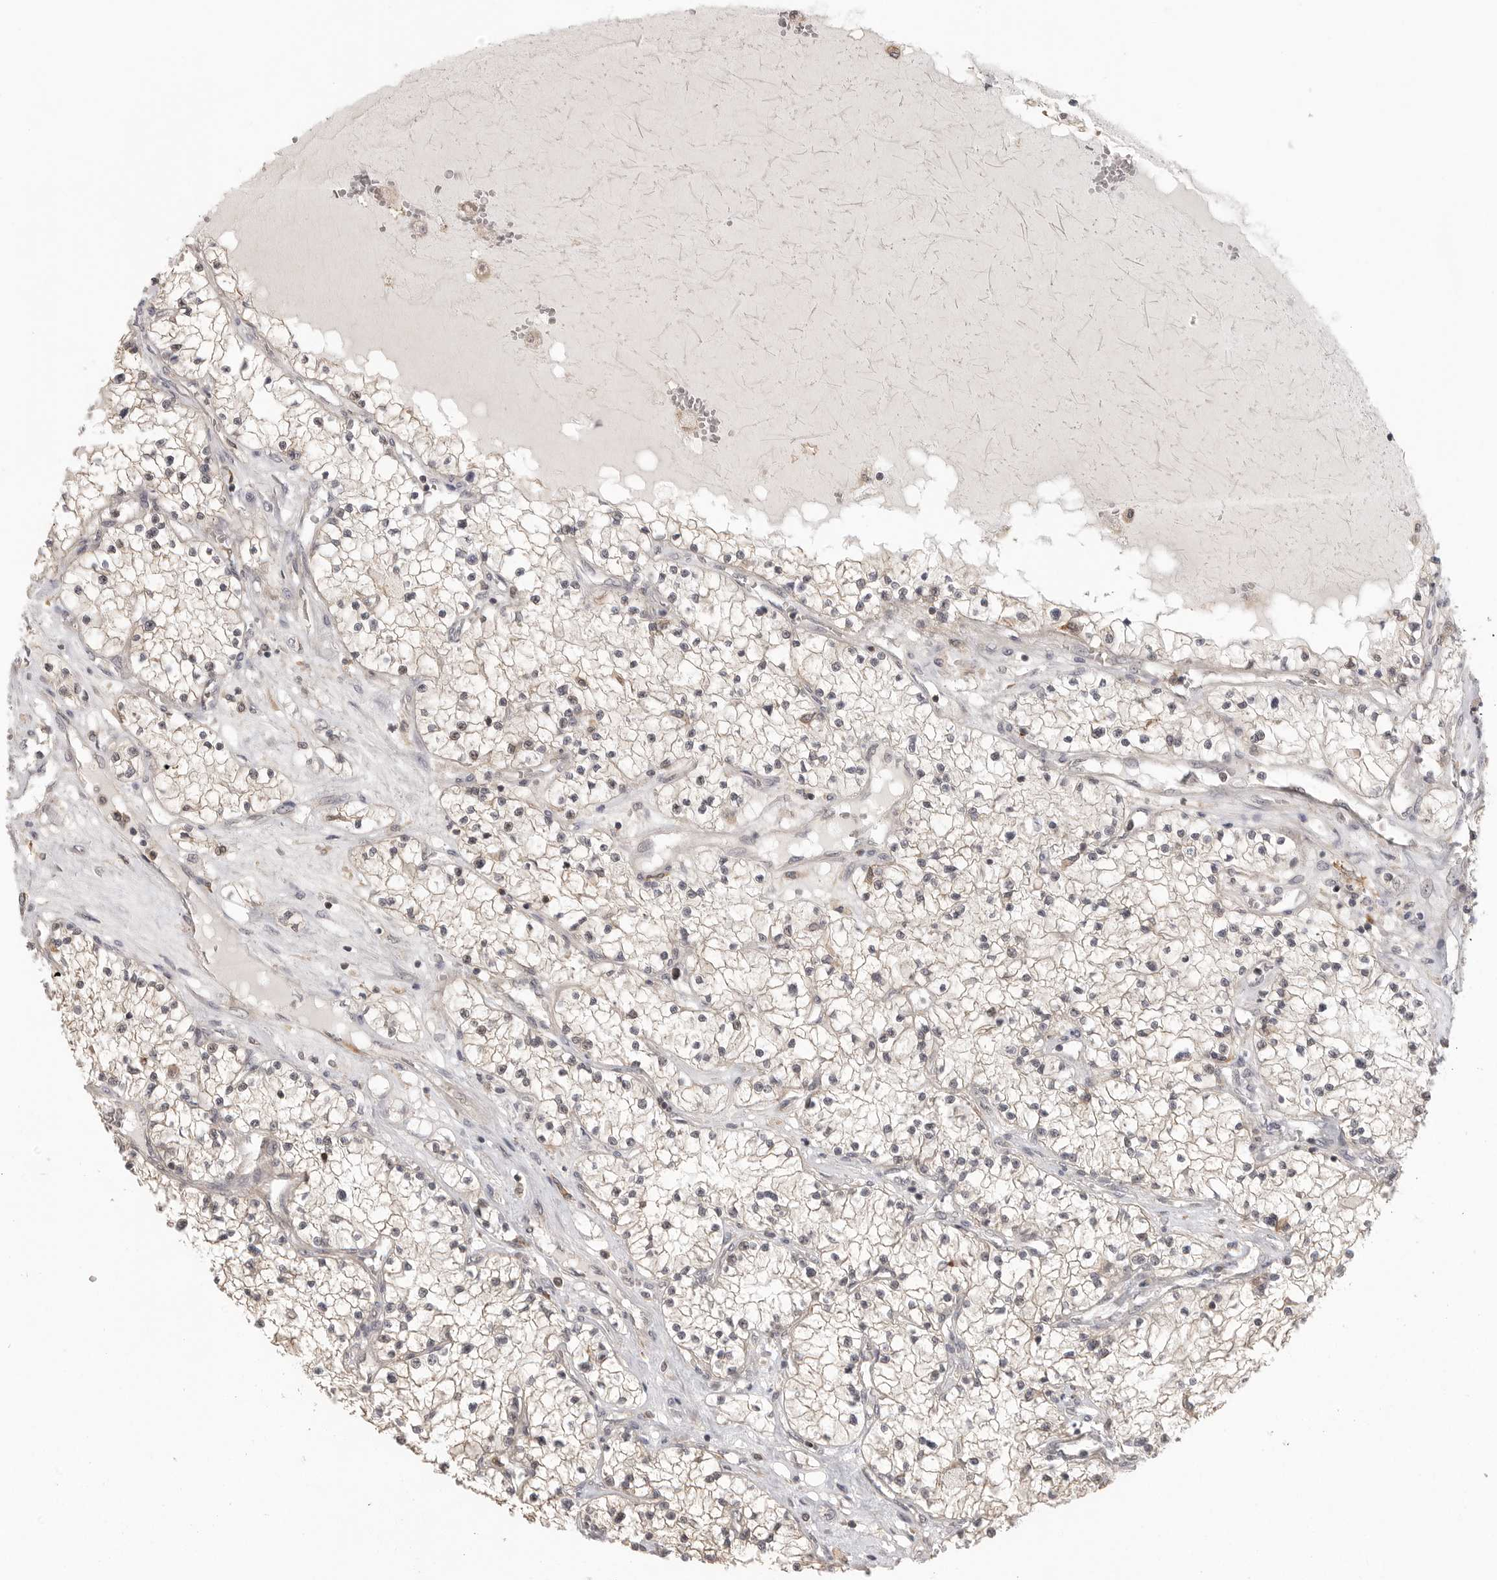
{"staining": {"intensity": "negative", "quantity": "none", "location": "none"}, "tissue": "renal cancer", "cell_type": "Tumor cells", "image_type": "cancer", "snomed": [{"axis": "morphology", "description": "Normal tissue, NOS"}, {"axis": "morphology", "description": "Adenocarcinoma, NOS"}, {"axis": "topography", "description": "Kidney"}], "caption": "There is no significant staining in tumor cells of renal adenocarcinoma. (Stains: DAB immunohistochemistry (IHC) with hematoxylin counter stain, Microscopy: brightfield microscopy at high magnification).", "gene": "DBNL", "patient": {"sex": "male", "age": 68}}